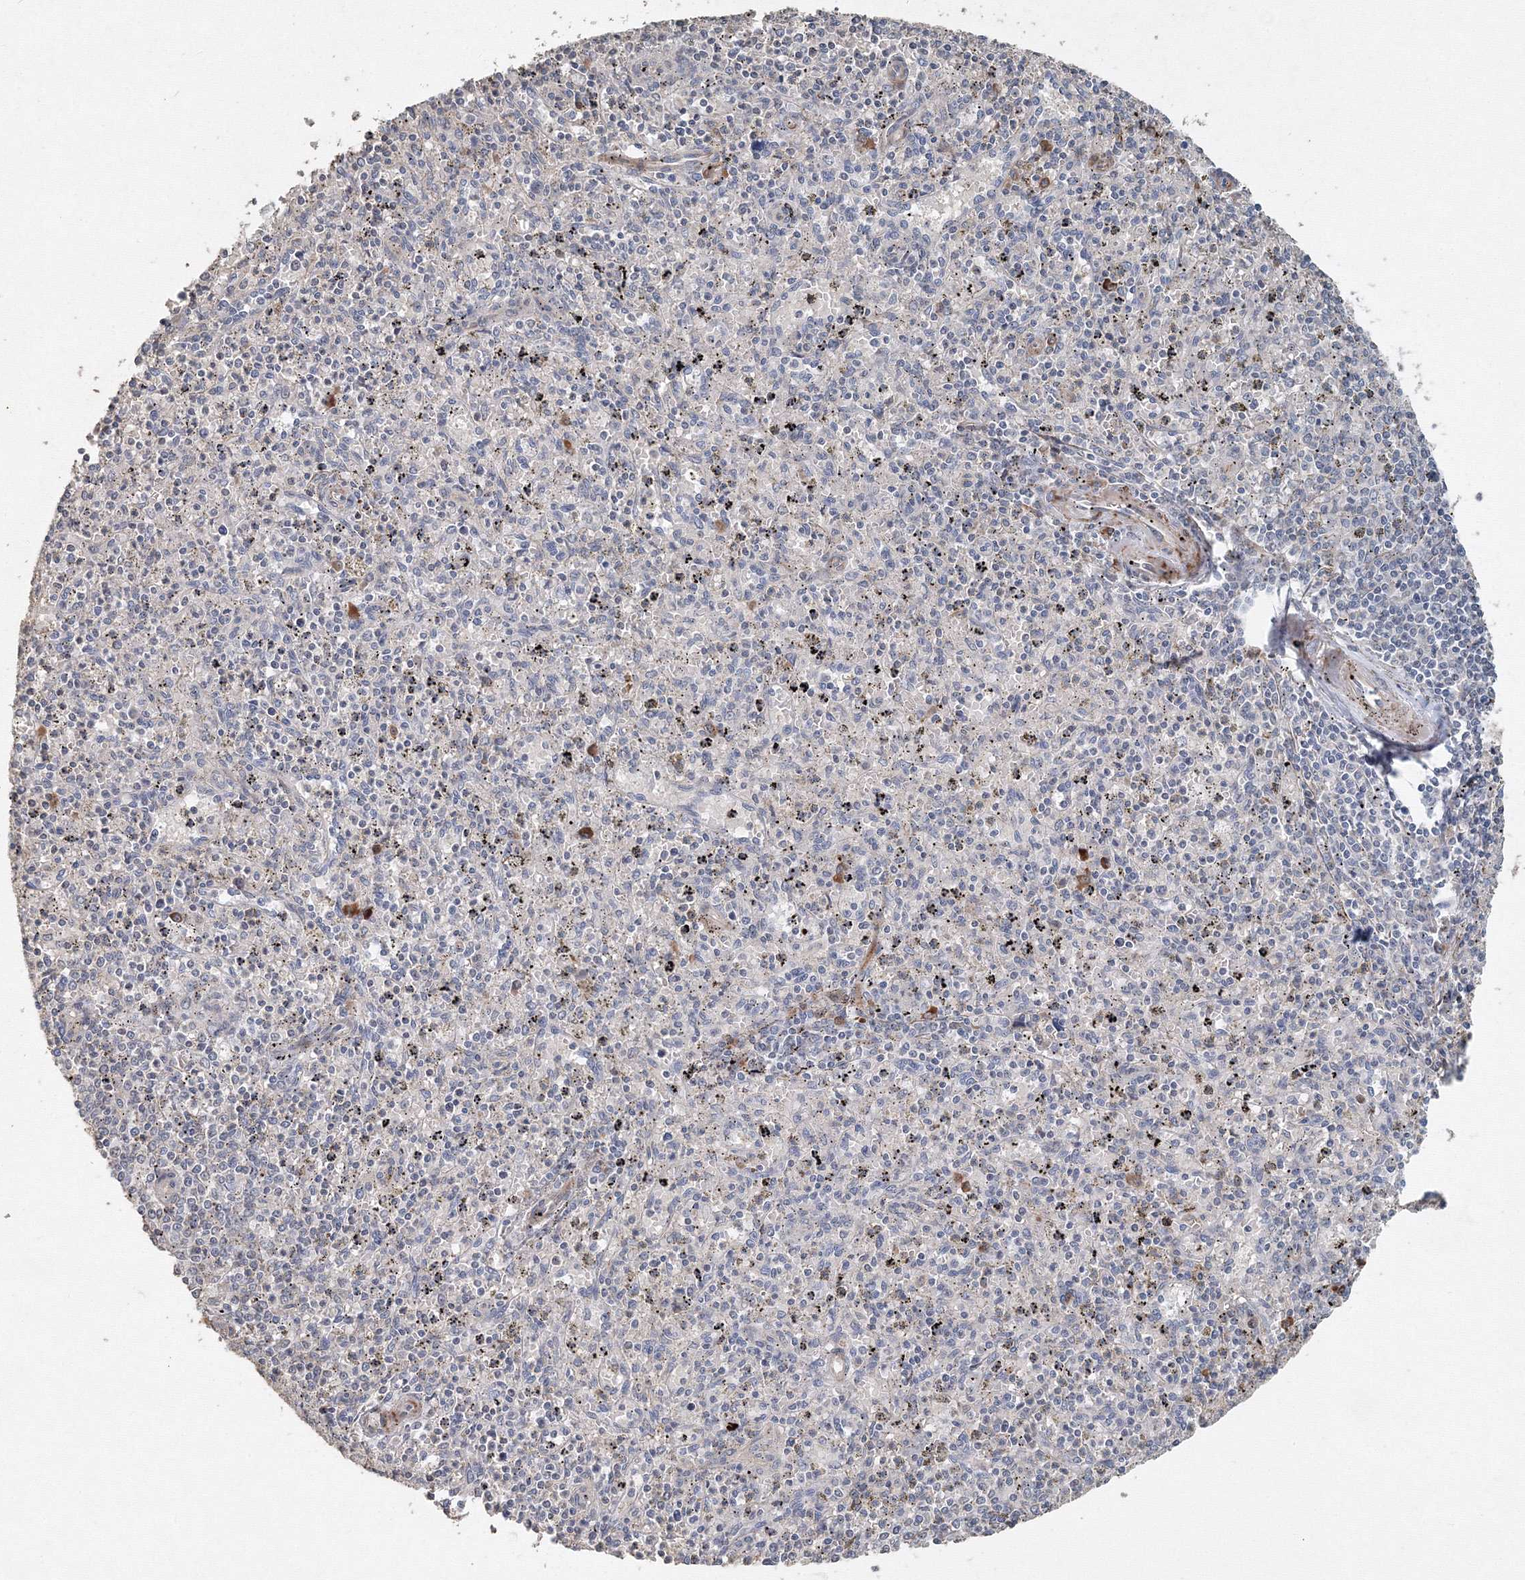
{"staining": {"intensity": "negative", "quantity": "none", "location": "none"}, "tissue": "spleen", "cell_type": "Cells in red pulp", "image_type": "normal", "snomed": [{"axis": "morphology", "description": "Normal tissue, NOS"}, {"axis": "topography", "description": "Spleen"}], "caption": "Protein analysis of unremarkable spleen displays no significant positivity in cells in red pulp. Brightfield microscopy of immunohistochemistry stained with DAB (brown) and hematoxylin (blue), captured at high magnification.", "gene": "NALF2", "patient": {"sex": "male", "age": 72}}